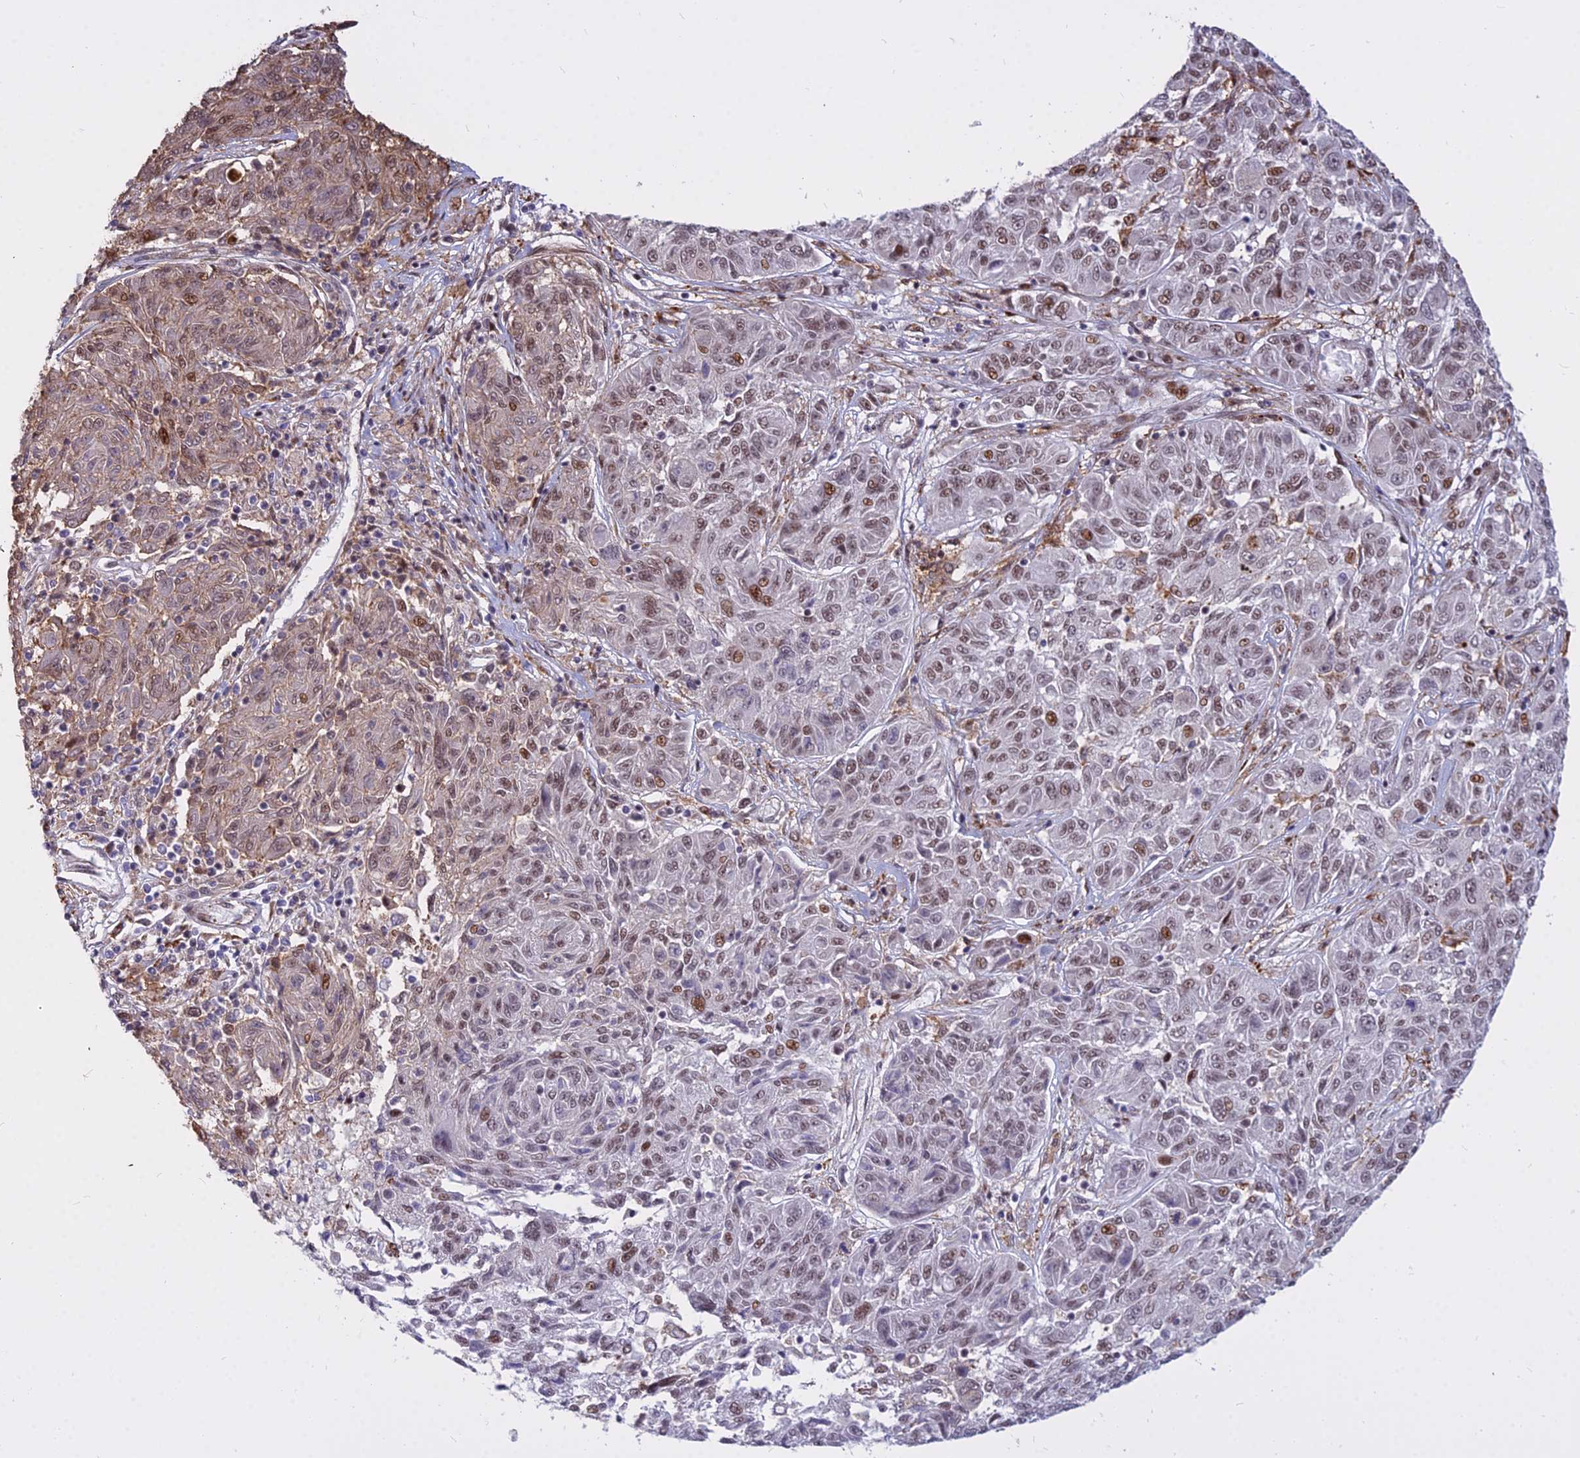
{"staining": {"intensity": "moderate", "quantity": ">75%", "location": "cytoplasmic/membranous,nuclear"}, "tissue": "melanoma", "cell_type": "Tumor cells", "image_type": "cancer", "snomed": [{"axis": "morphology", "description": "Malignant melanoma, NOS"}, {"axis": "topography", "description": "Skin"}], "caption": "A high-resolution image shows immunohistochemistry (IHC) staining of melanoma, which demonstrates moderate cytoplasmic/membranous and nuclear expression in about >75% of tumor cells.", "gene": "ALG10", "patient": {"sex": "male", "age": 53}}